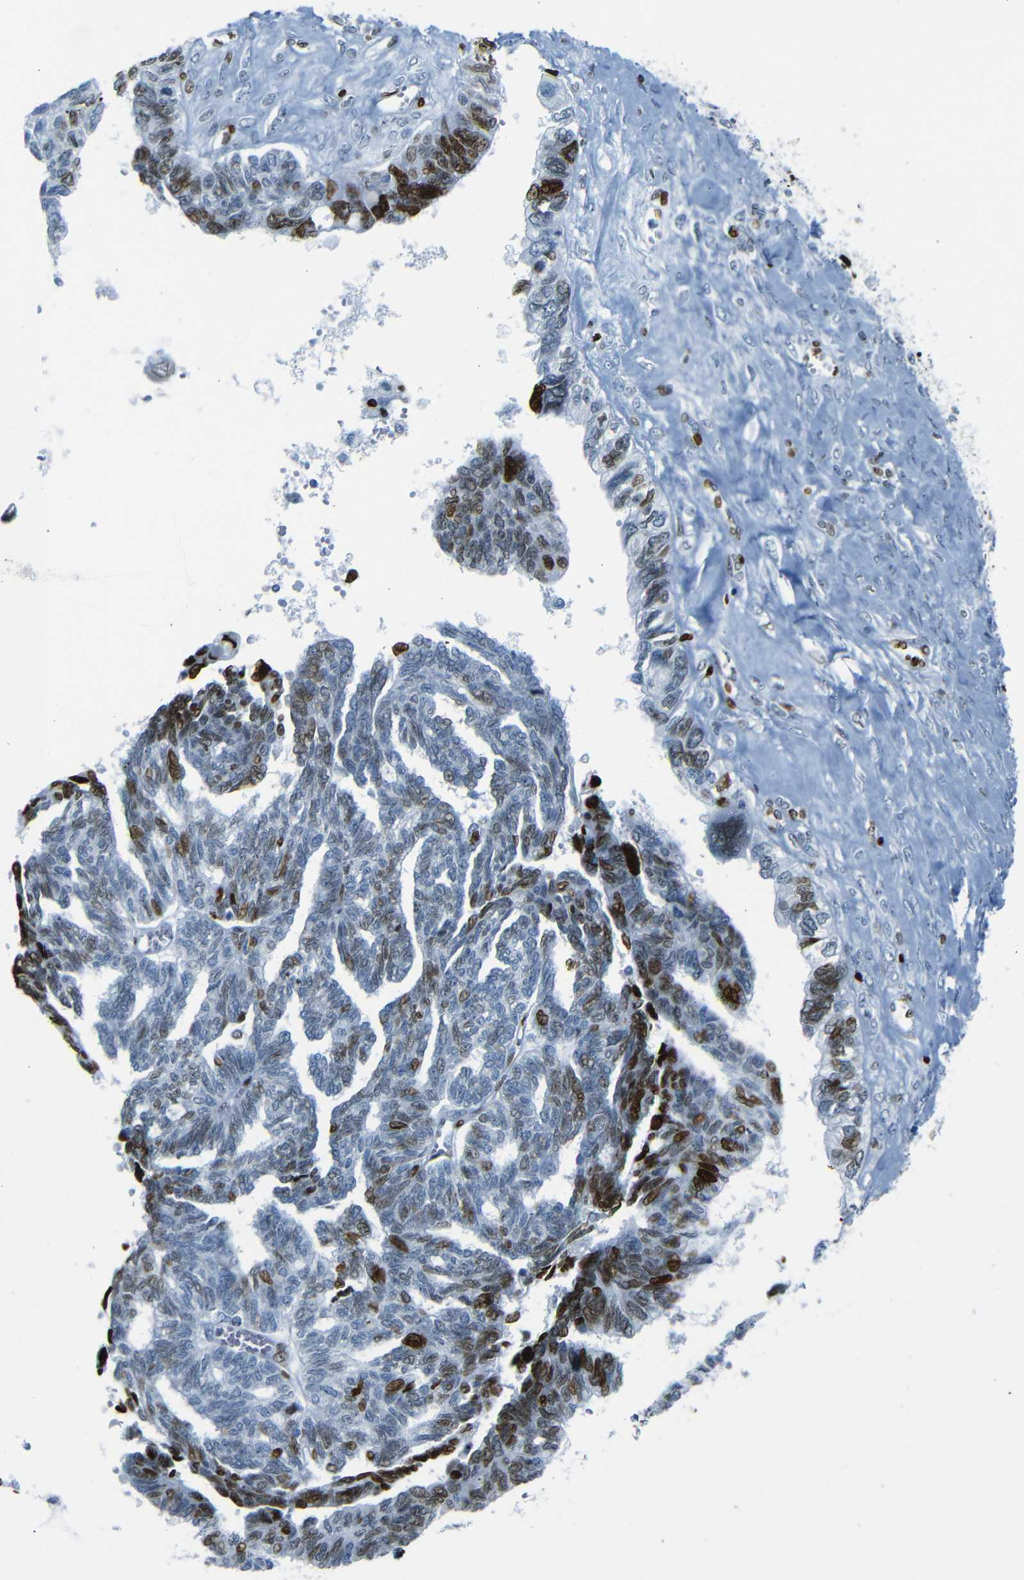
{"staining": {"intensity": "strong", "quantity": ">75%", "location": "nuclear"}, "tissue": "ovarian cancer", "cell_type": "Tumor cells", "image_type": "cancer", "snomed": [{"axis": "morphology", "description": "Cystadenocarcinoma, serous, NOS"}, {"axis": "topography", "description": "Ovary"}], "caption": "The photomicrograph shows staining of ovarian cancer (serous cystadenocarcinoma), revealing strong nuclear protein positivity (brown color) within tumor cells.", "gene": "NPIPB15", "patient": {"sex": "female", "age": 79}}